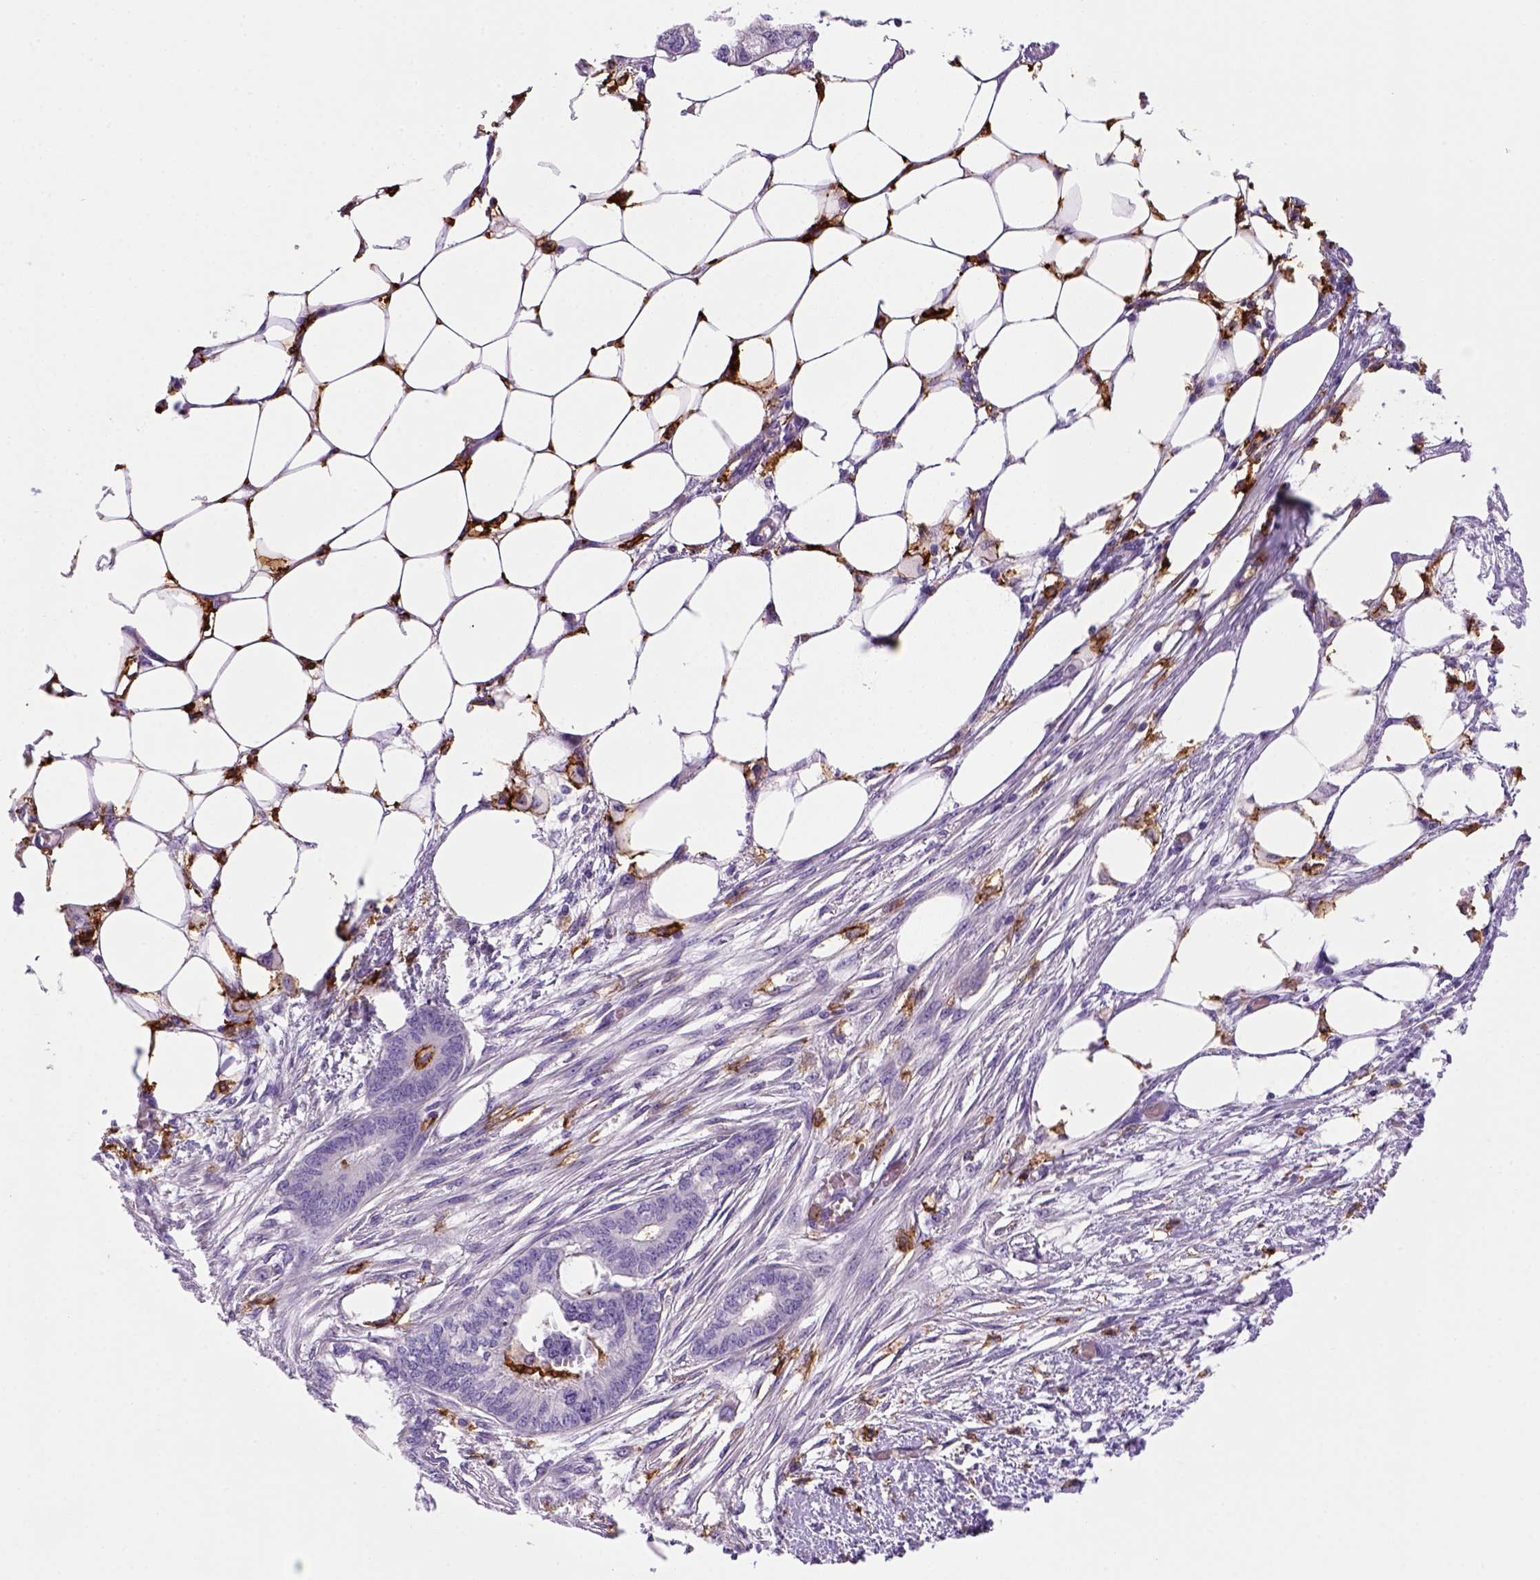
{"staining": {"intensity": "negative", "quantity": "none", "location": "none"}, "tissue": "endometrial cancer", "cell_type": "Tumor cells", "image_type": "cancer", "snomed": [{"axis": "morphology", "description": "Adenocarcinoma, NOS"}, {"axis": "morphology", "description": "Adenocarcinoma, metastatic, NOS"}, {"axis": "topography", "description": "Adipose tissue"}, {"axis": "topography", "description": "Endometrium"}], "caption": "Immunohistochemistry micrograph of human endometrial adenocarcinoma stained for a protein (brown), which demonstrates no positivity in tumor cells.", "gene": "CD14", "patient": {"sex": "female", "age": 67}}